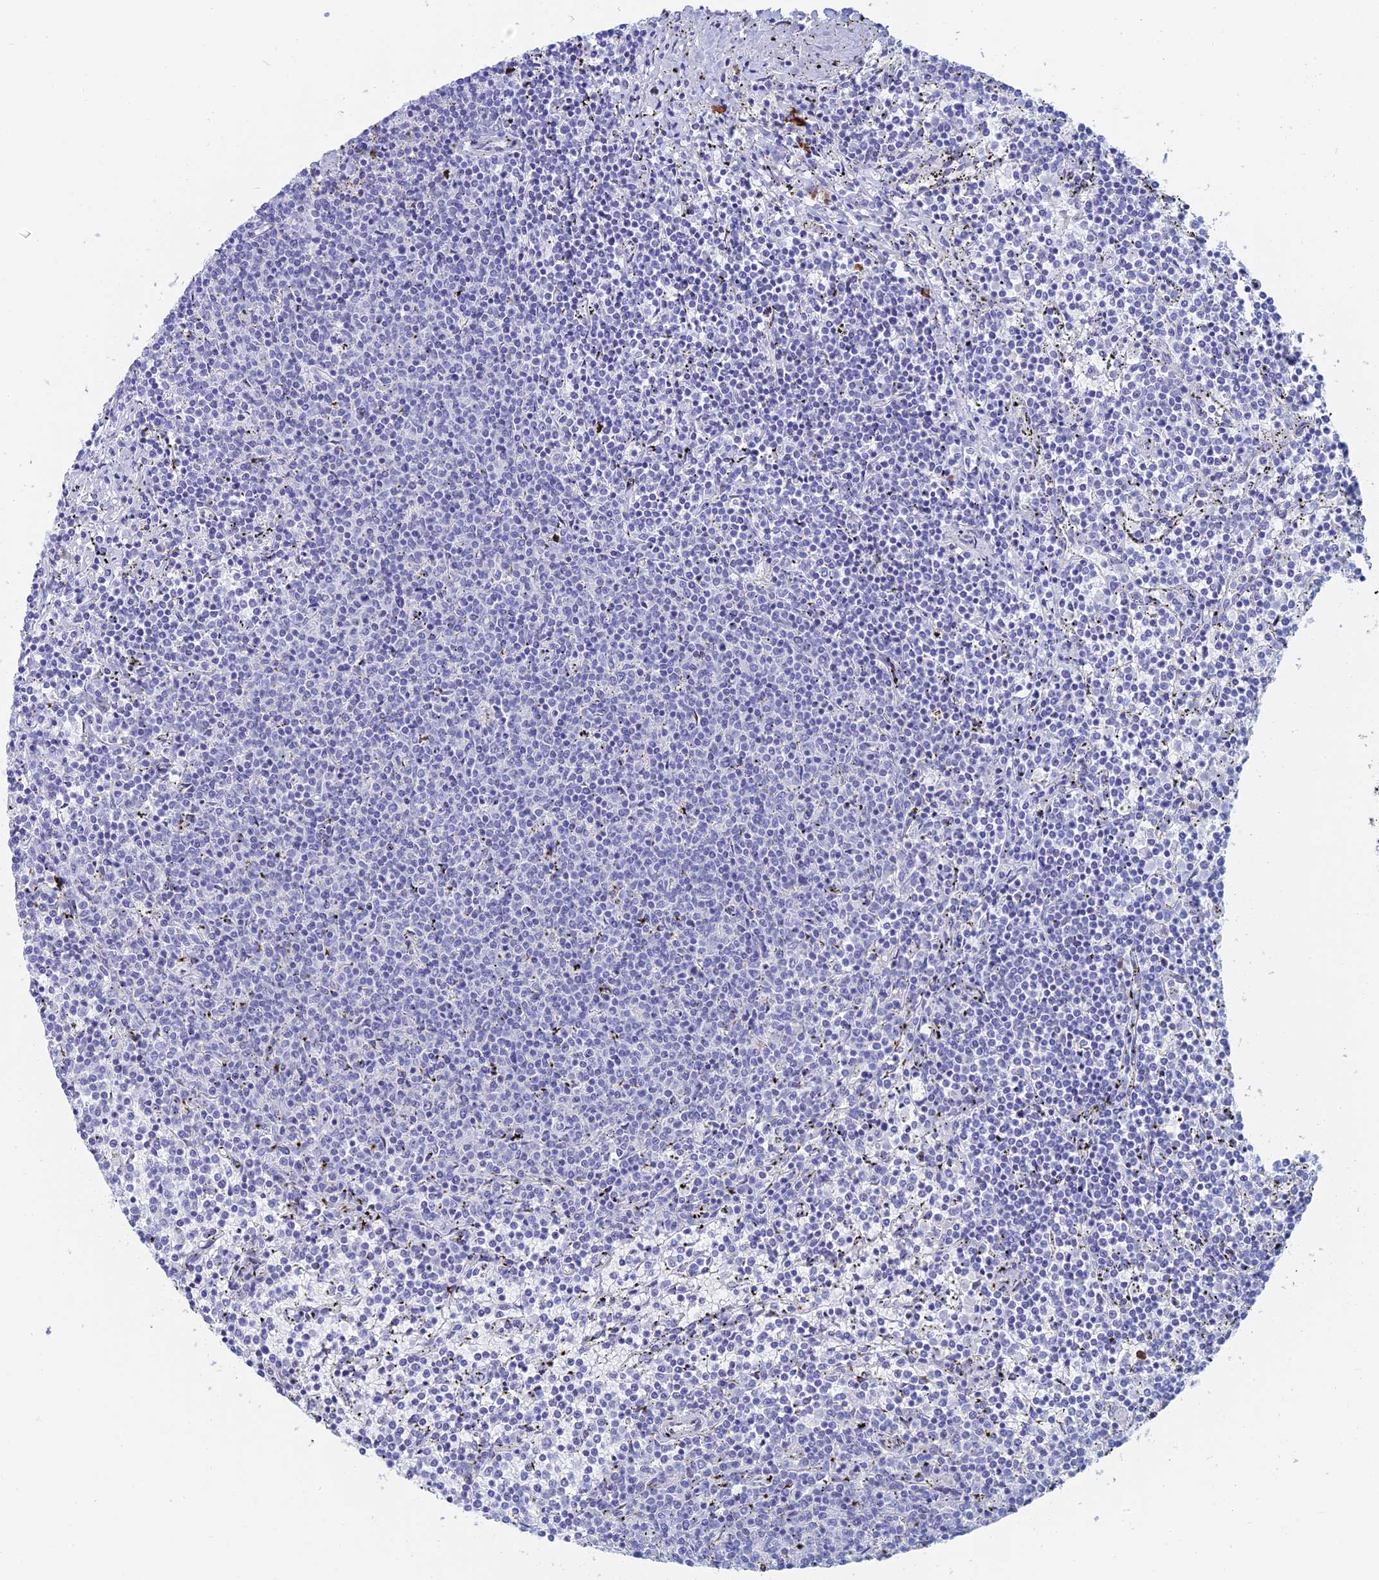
{"staining": {"intensity": "negative", "quantity": "none", "location": "none"}, "tissue": "lymphoma", "cell_type": "Tumor cells", "image_type": "cancer", "snomed": [{"axis": "morphology", "description": "Malignant lymphoma, non-Hodgkin's type, Low grade"}, {"axis": "topography", "description": "Spleen"}], "caption": "There is no significant expression in tumor cells of lymphoma.", "gene": "CEP152", "patient": {"sex": "female", "age": 50}}